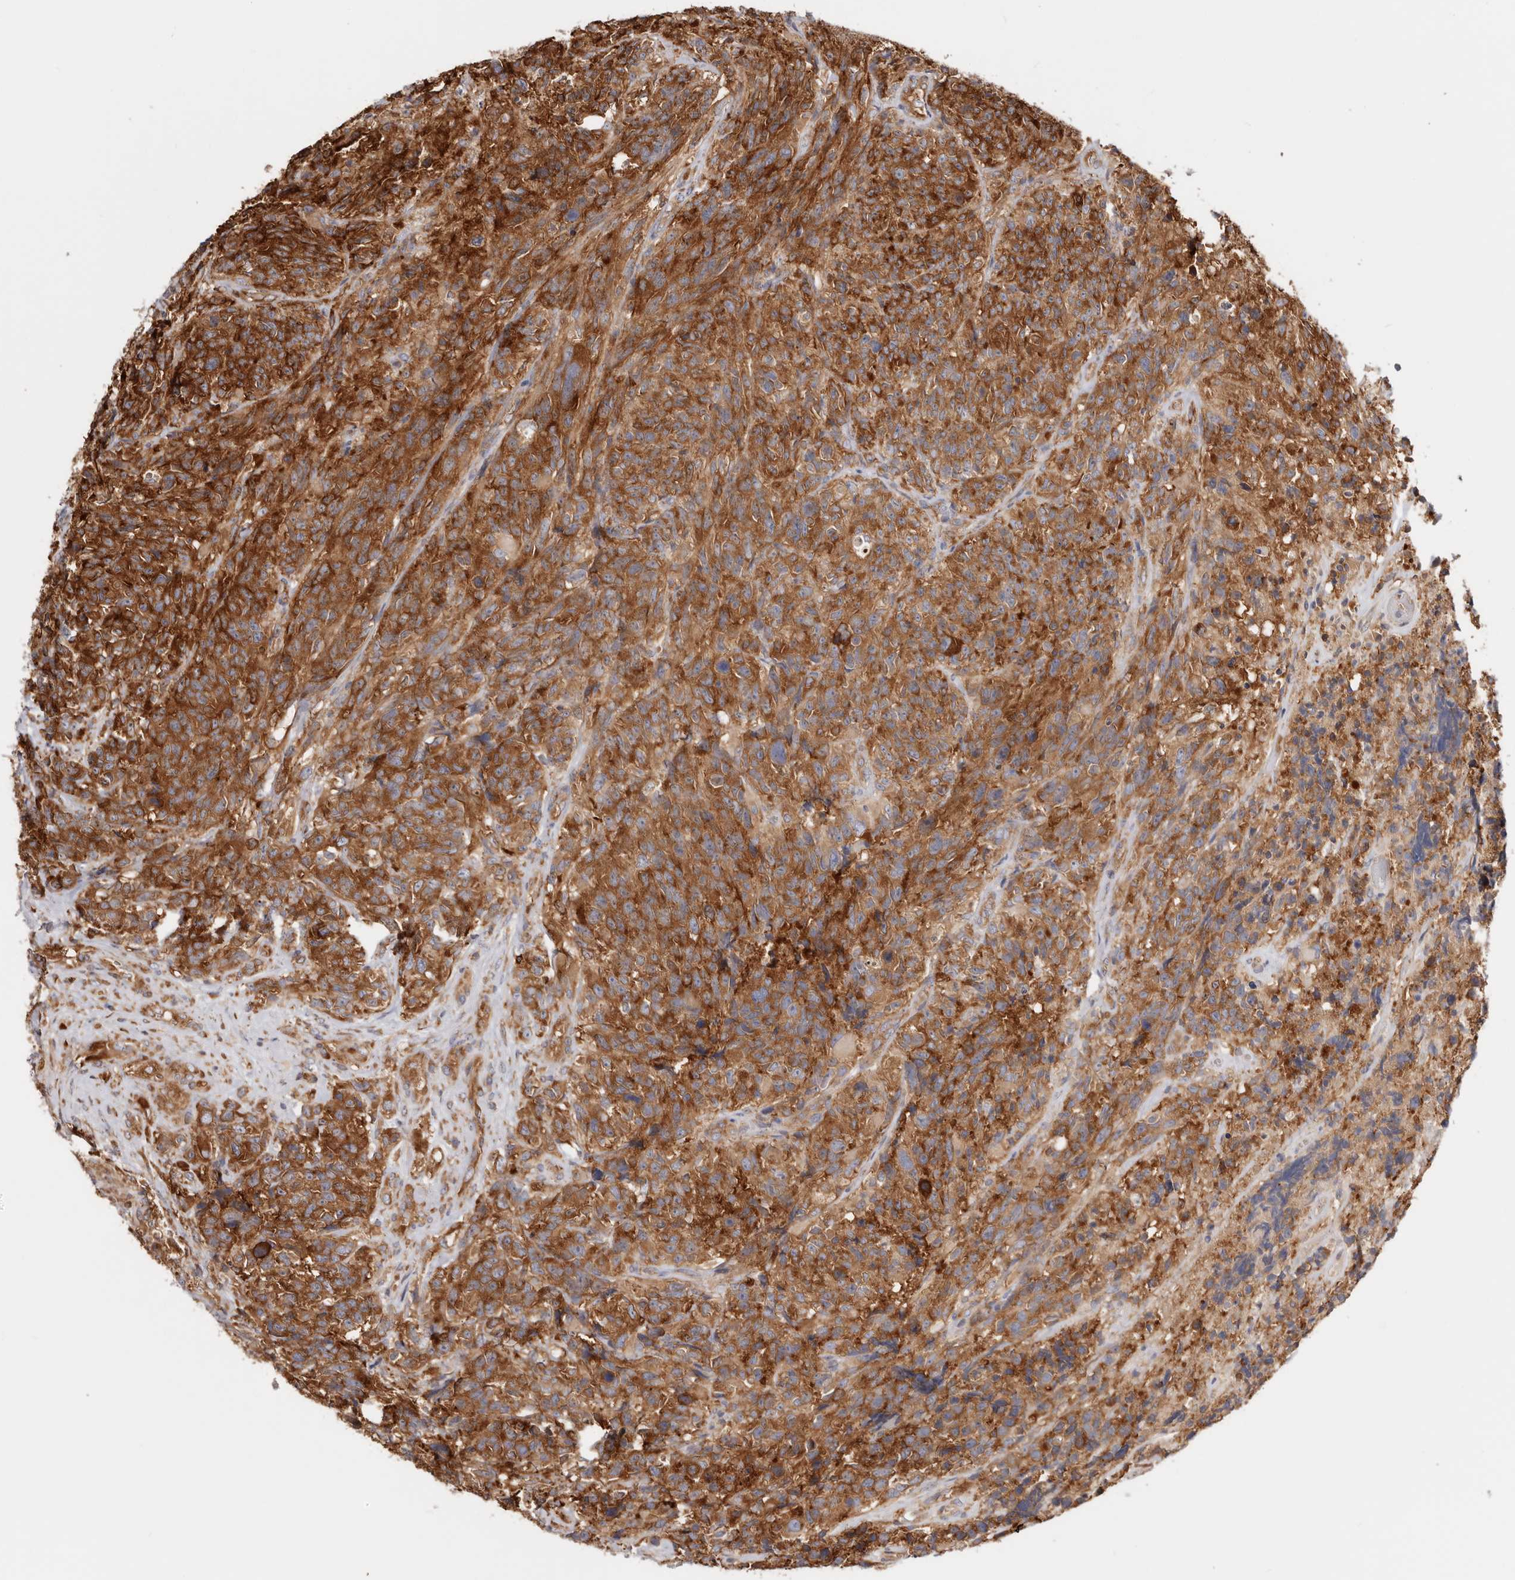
{"staining": {"intensity": "strong", "quantity": ">75%", "location": "cytoplasmic/membranous"}, "tissue": "glioma", "cell_type": "Tumor cells", "image_type": "cancer", "snomed": [{"axis": "morphology", "description": "Glioma, malignant, High grade"}, {"axis": "topography", "description": "Brain"}], "caption": "The histopathology image exhibits staining of glioma, revealing strong cytoplasmic/membranous protein staining (brown color) within tumor cells. (DAB = brown stain, brightfield microscopy at high magnification).", "gene": "EPRS1", "patient": {"sex": "male", "age": 69}}